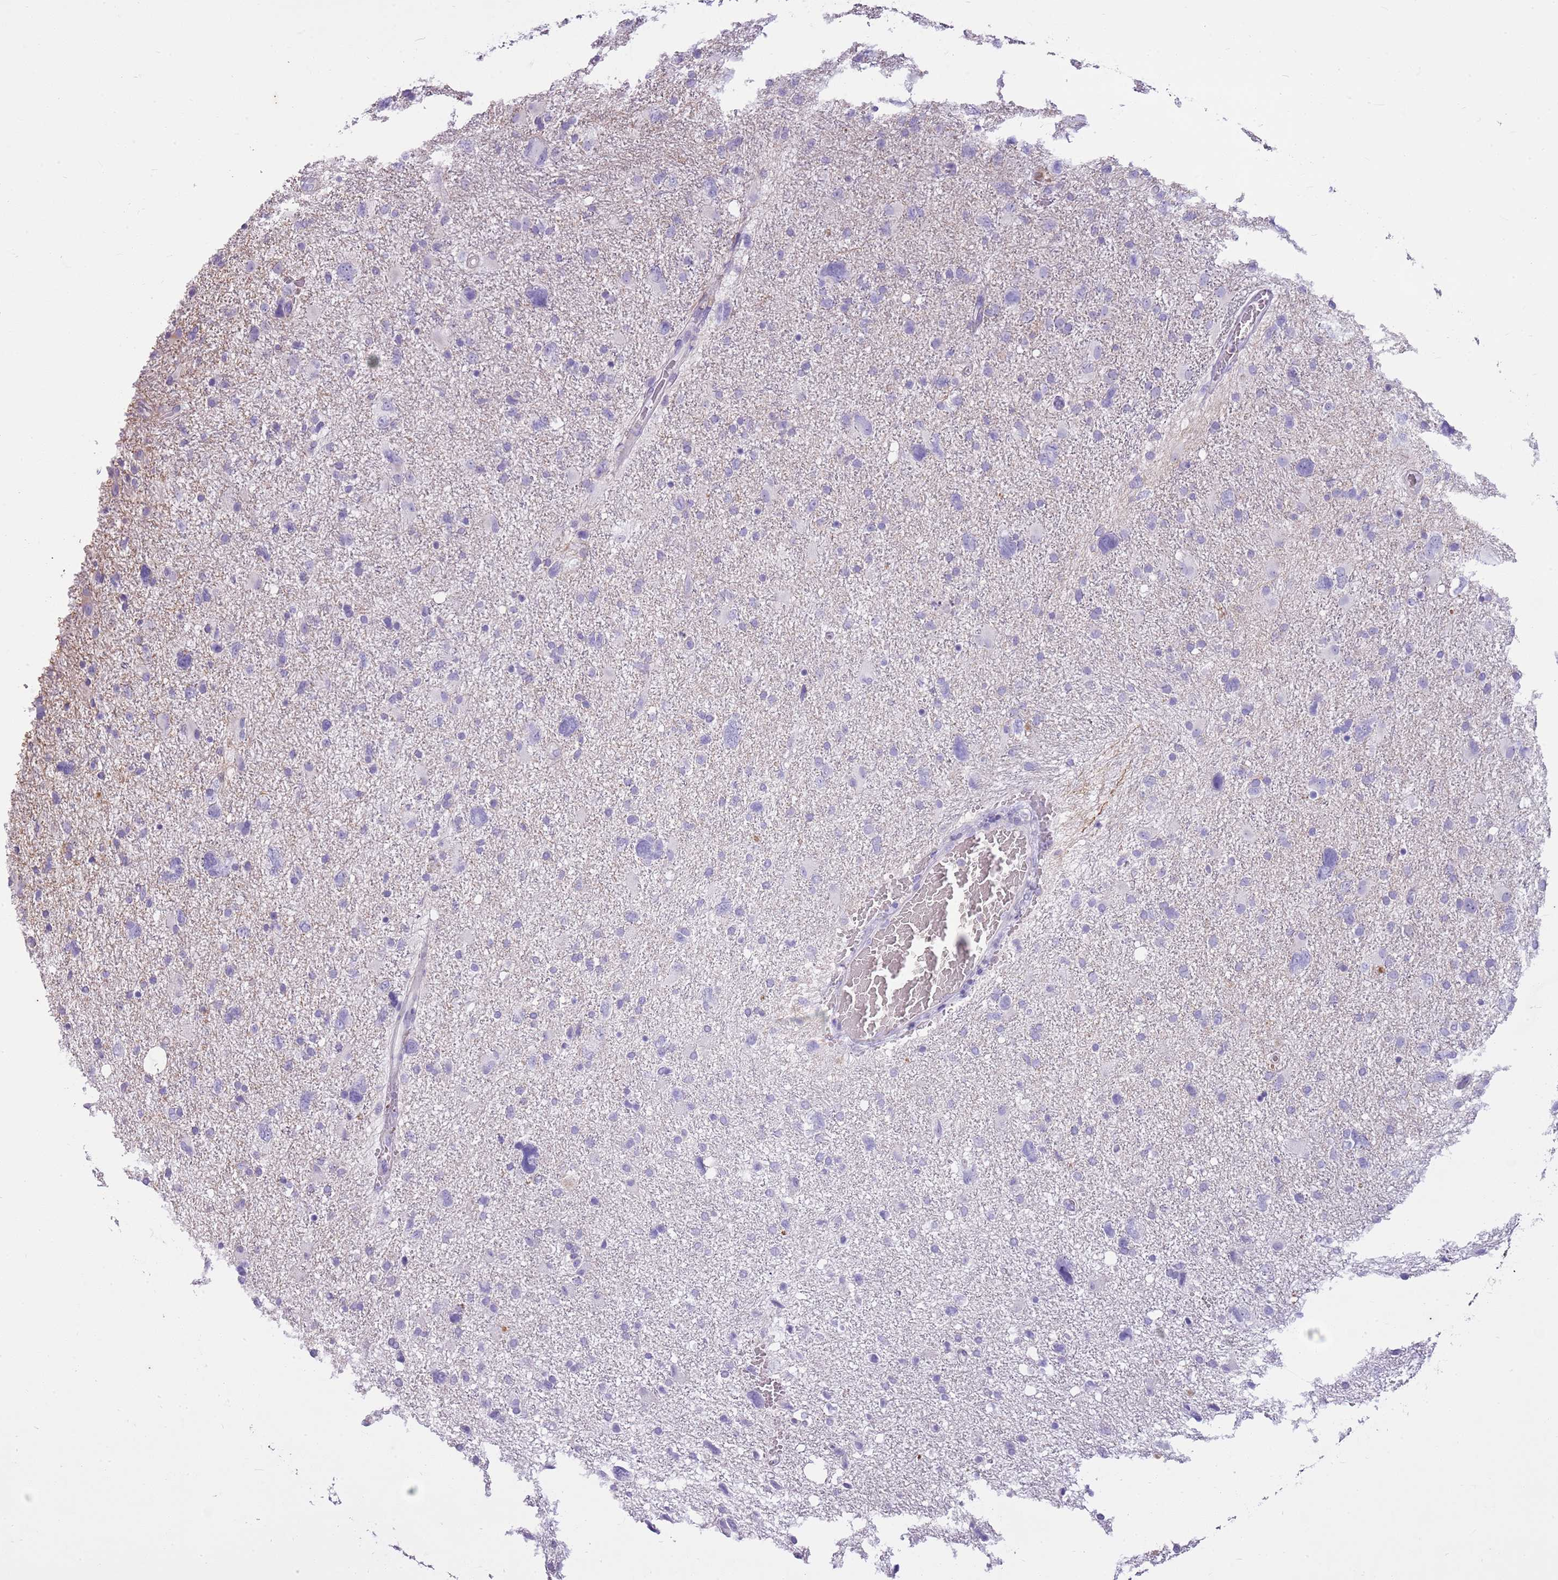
{"staining": {"intensity": "negative", "quantity": "none", "location": "none"}, "tissue": "glioma", "cell_type": "Tumor cells", "image_type": "cancer", "snomed": [{"axis": "morphology", "description": "Glioma, malignant, High grade"}, {"axis": "topography", "description": "Brain"}], "caption": "This is a histopathology image of immunohistochemistry (IHC) staining of glioma, which shows no expression in tumor cells.", "gene": "CNPPD1", "patient": {"sex": "male", "age": 61}}